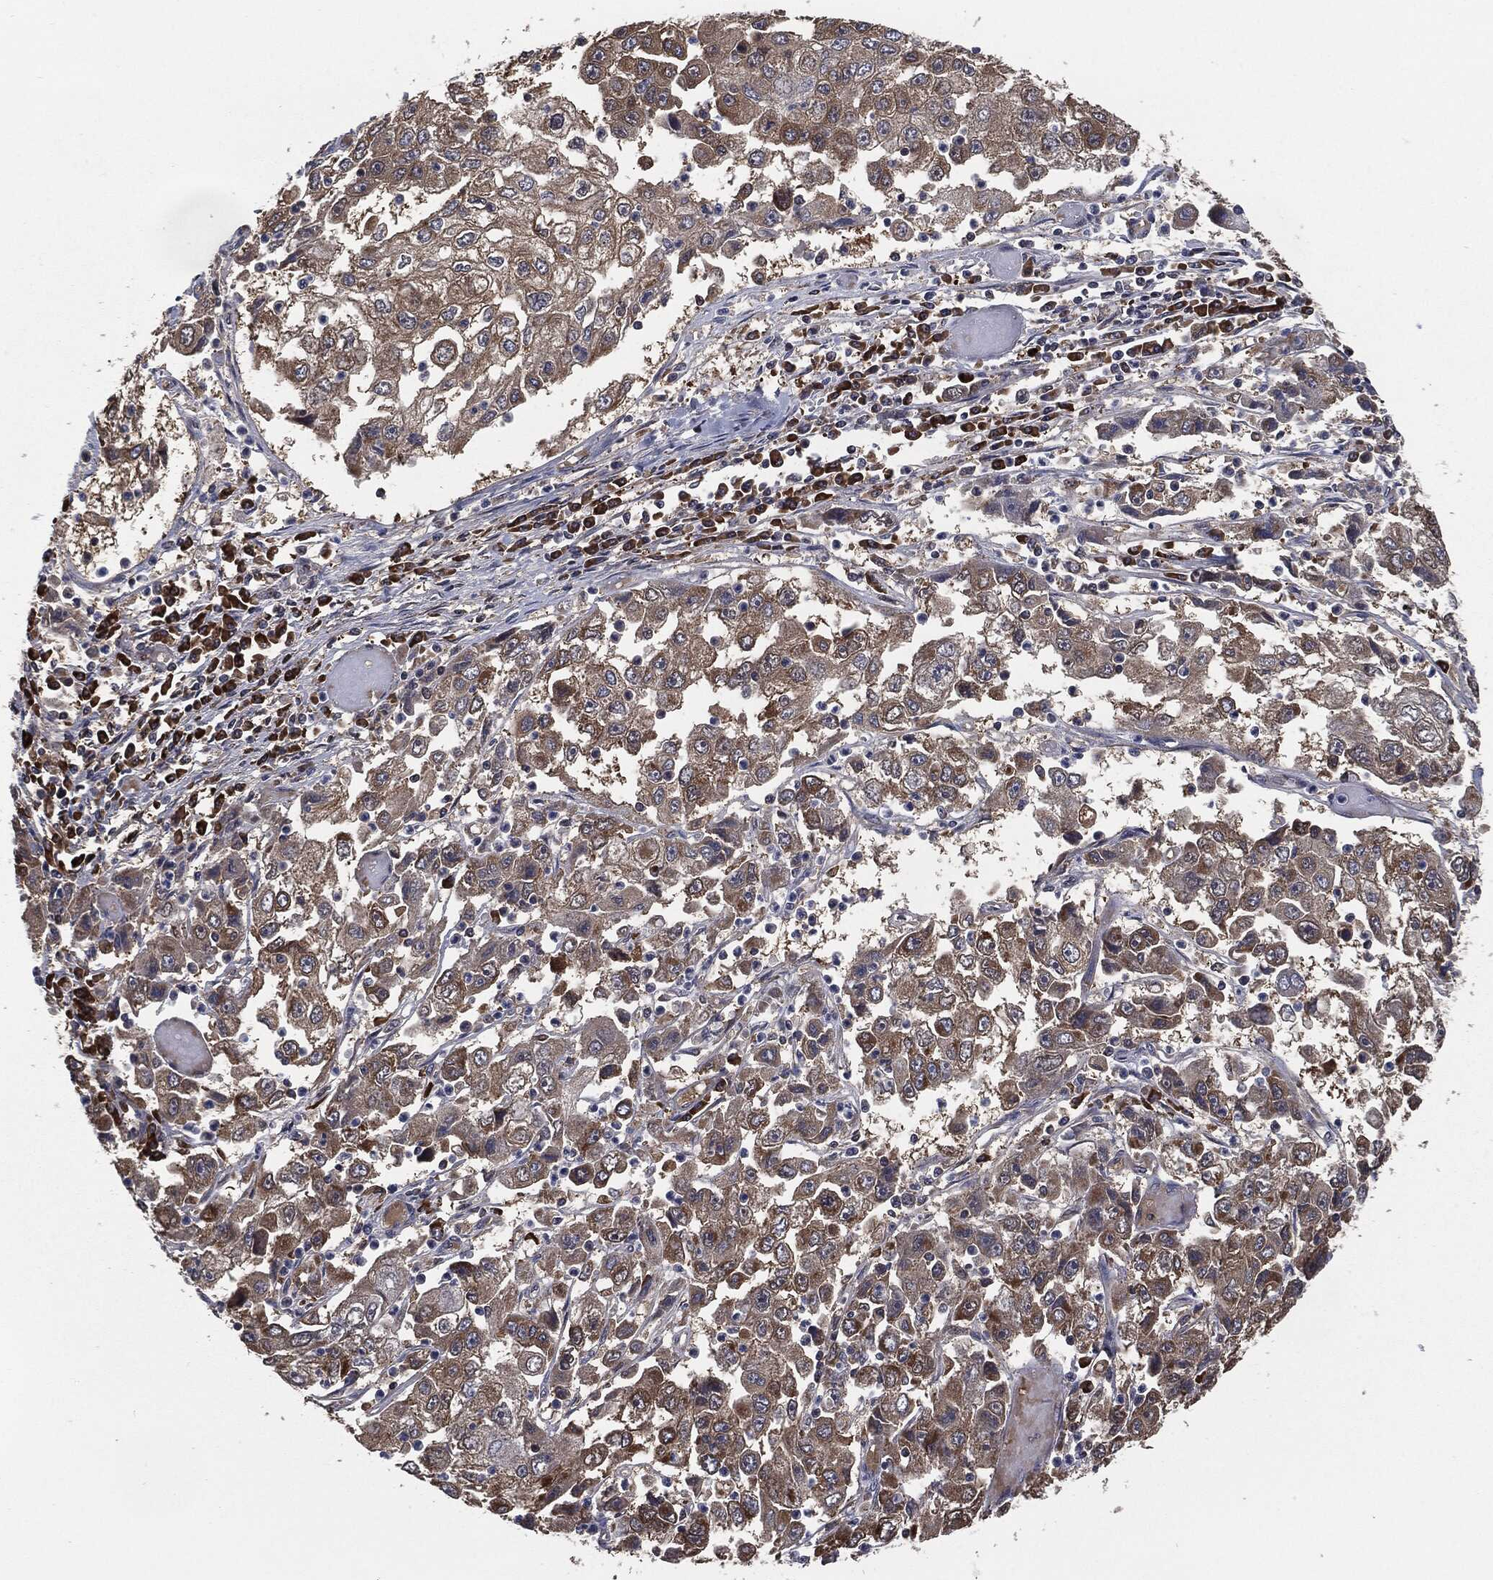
{"staining": {"intensity": "moderate", "quantity": "25%-75%", "location": "cytoplasmic/membranous"}, "tissue": "cervical cancer", "cell_type": "Tumor cells", "image_type": "cancer", "snomed": [{"axis": "morphology", "description": "Squamous cell carcinoma, NOS"}, {"axis": "topography", "description": "Cervix"}], "caption": "An immunohistochemistry histopathology image of tumor tissue is shown. Protein staining in brown shows moderate cytoplasmic/membranous positivity in cervical squamous cell carcinoma within tumor cells.", "gene": "PRDX4", "patient": {"sex": "female", "age": 36}}